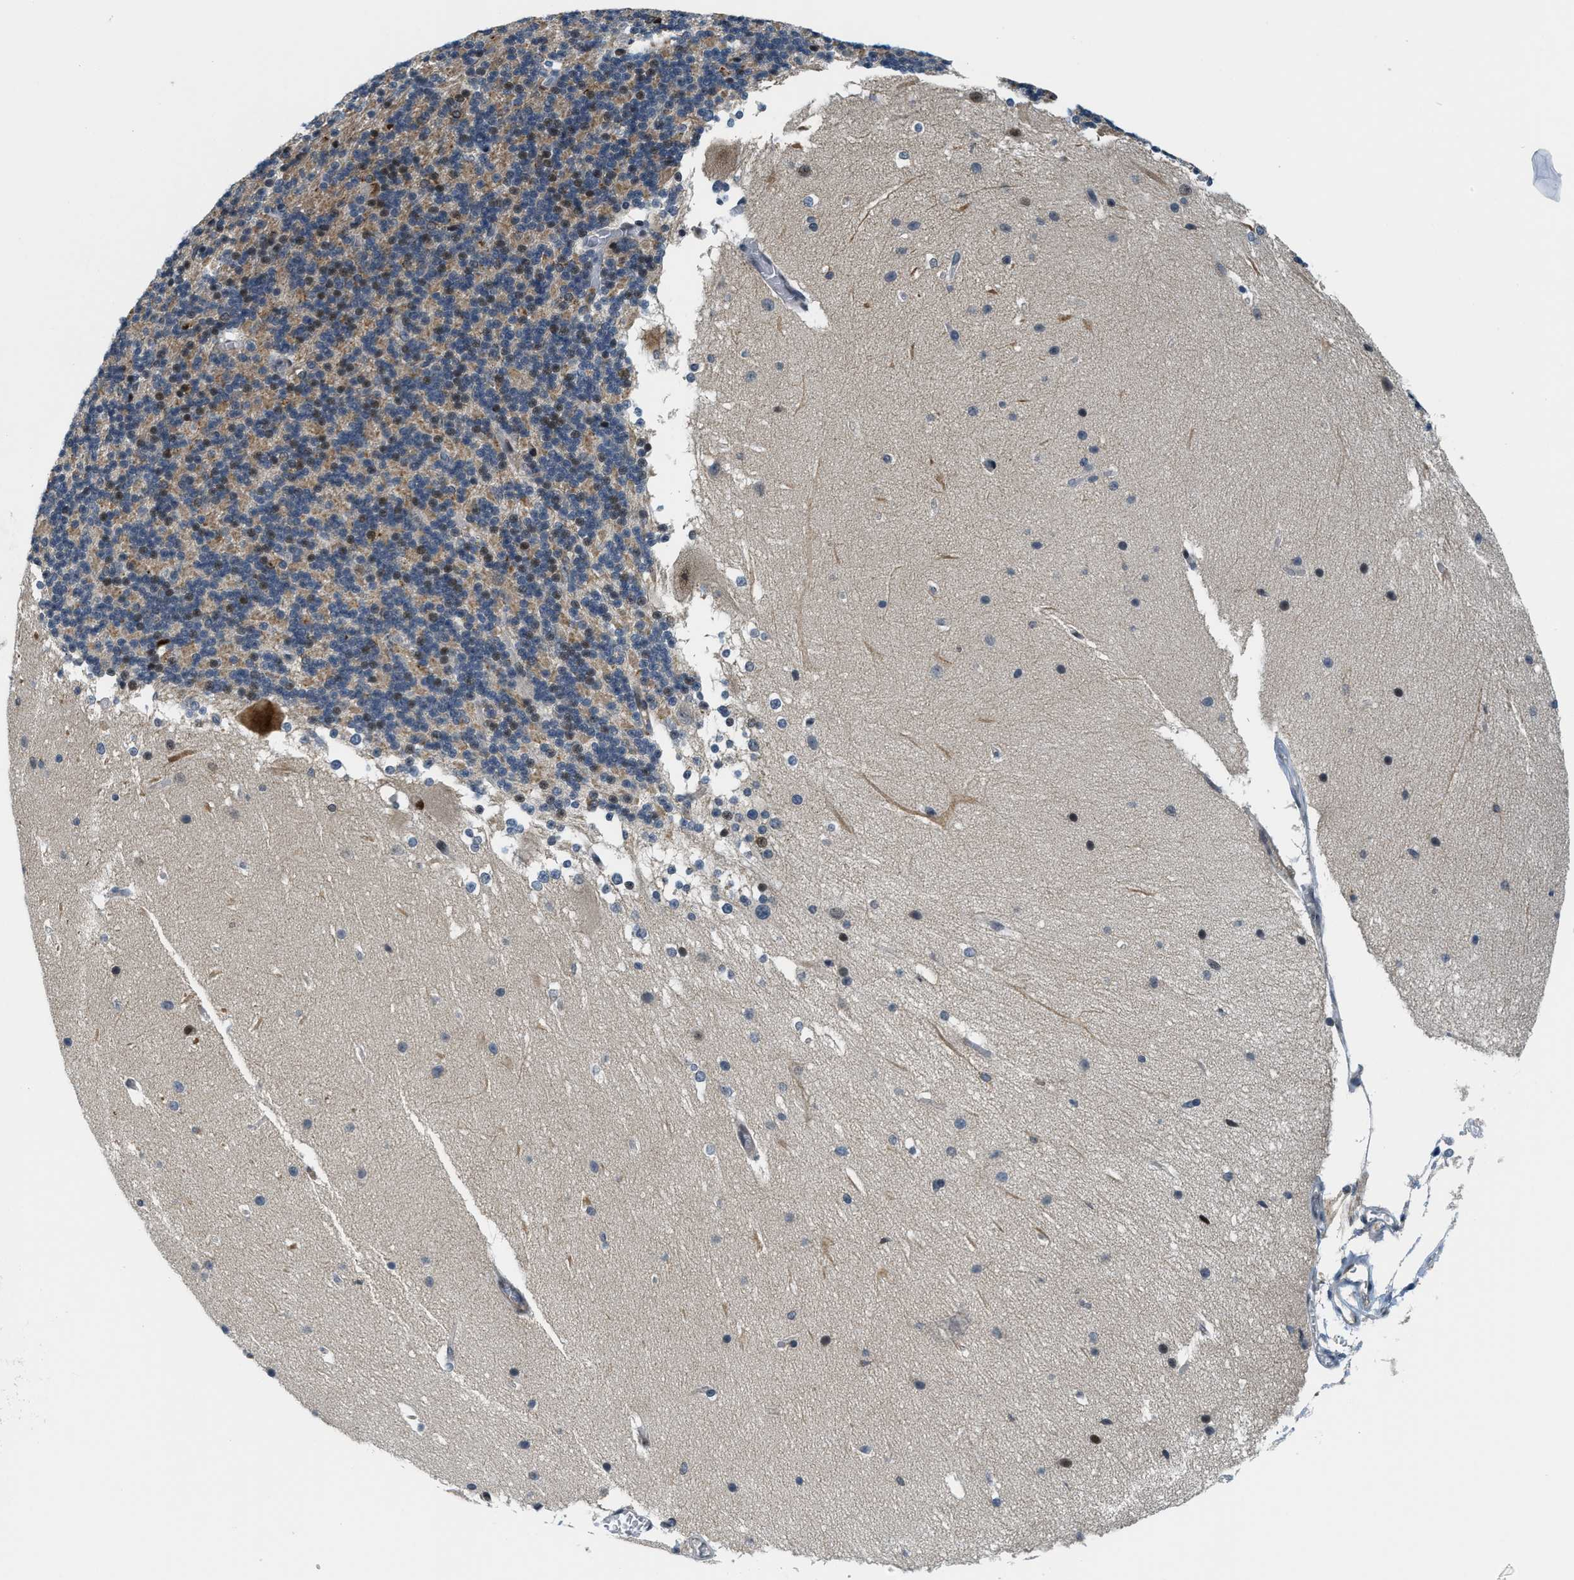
{"staining": {"intensity": "moderate", "quantity": "<25%", "location": "cytoplasmic/membranous,nuclear"}, "tissue": "cerebellum", "cell_type": "Cells in granular layer", "image_type": "normal", "snomed": [{"axis": "morphology", "description": "Normal tissue, NOS"}, {"axis": "topography", "description": "Cerebellum"}], "caption": "An immunohistochemistry (IHC) micrograph of unremarkable tissue is shown. Protein staining in brown labels moderate cytoplasmic/membranous,nuclear positivity in cerebellum within cells in granular layer.", "gene": "KMT2A", "patient": {"sex": "female", "age": 19}}